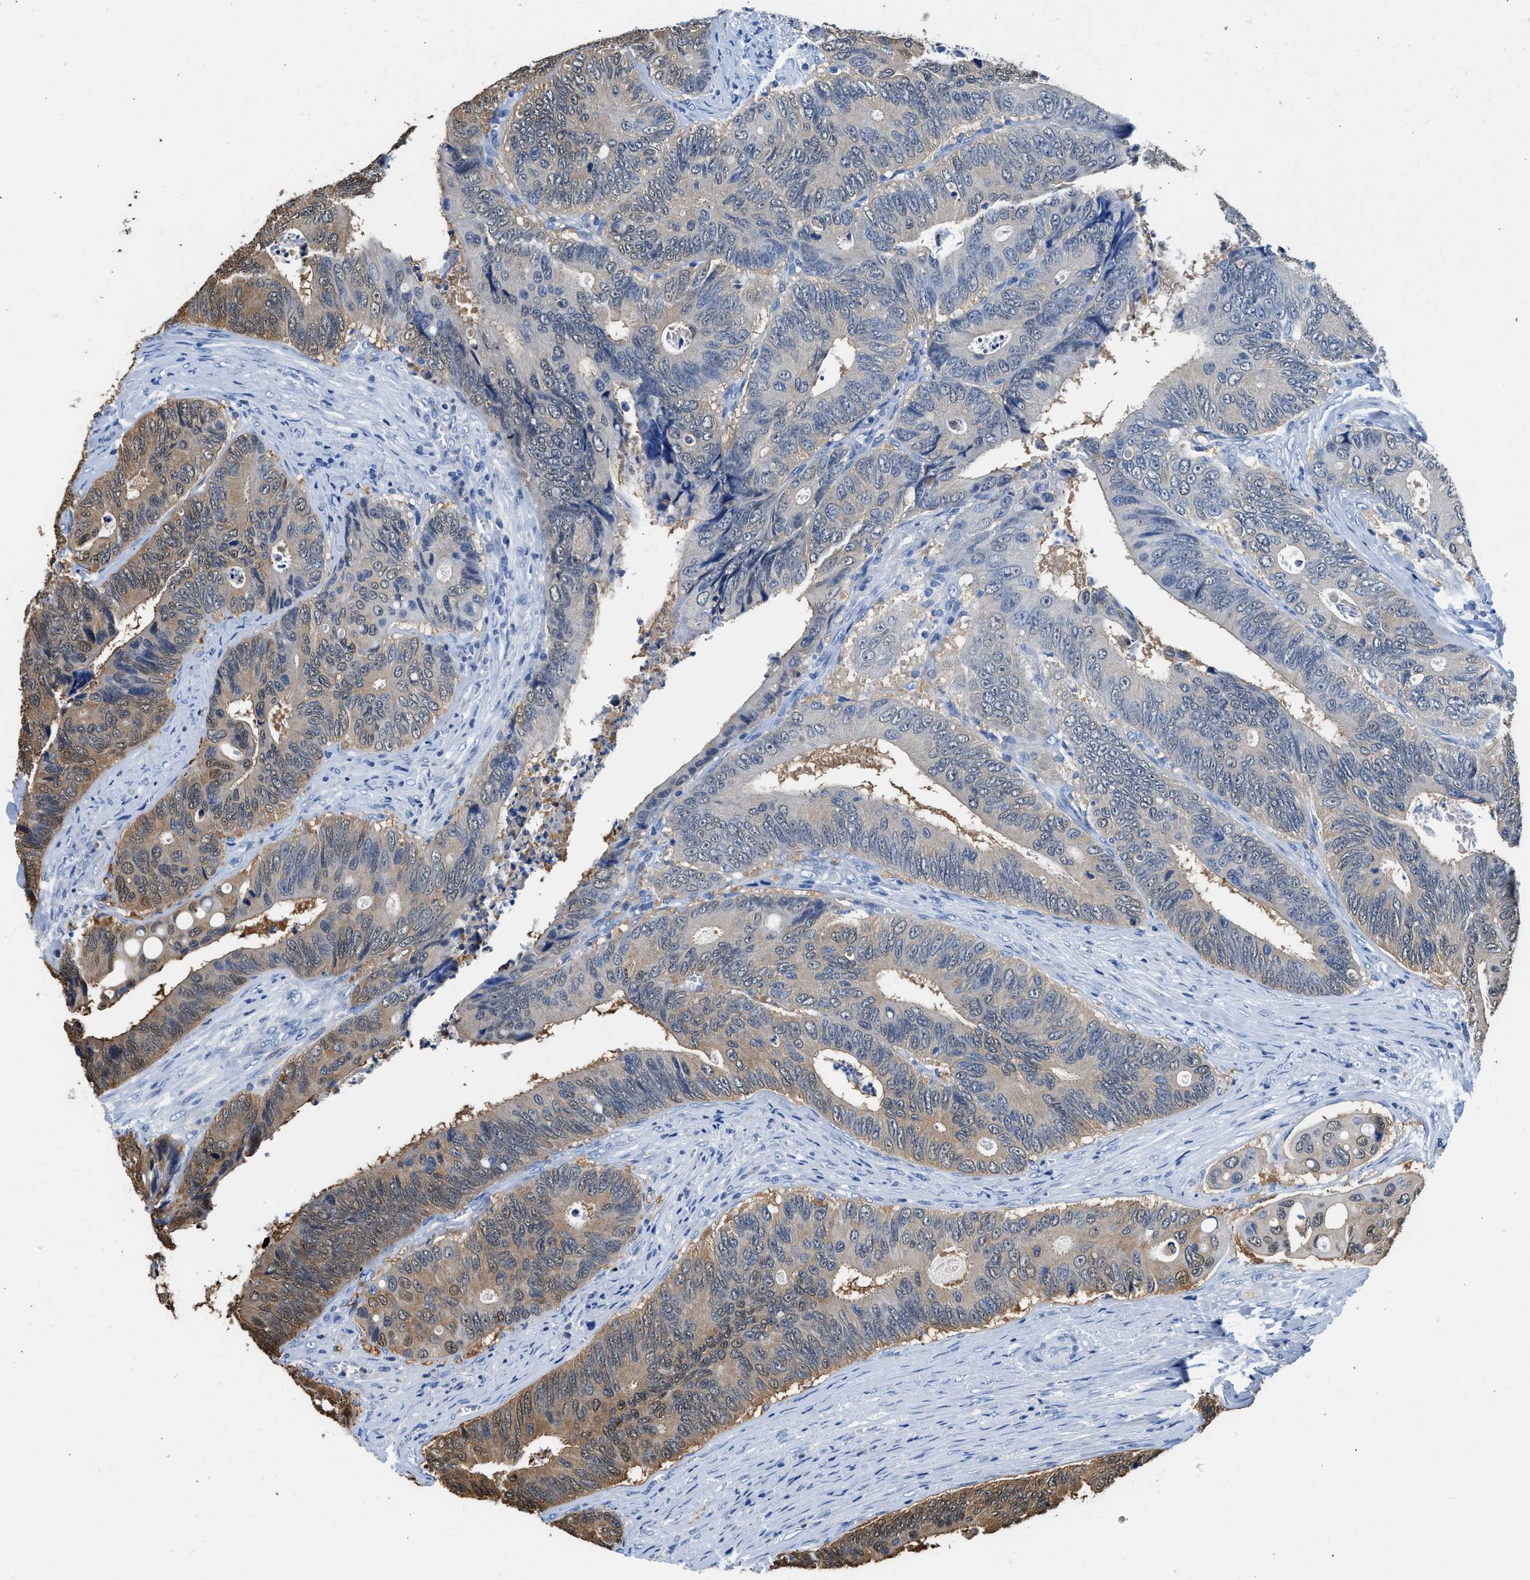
{"staining": {"intensity": "moderate", "quantity": "25%-75%", "location": "cytoplasmic/membranous"}, "tissue": "colorectal cancer", "cell_type": "Tumor cells", "image_type": "cancer", "snomed": [{"axis": "morphology", "description": "Inflammation, NOS"}, {"axis": "morphology", "description": "Adenocarcinoma, NOS"}, {"axis": "topography", "description": "Colon"}], "caption": "Approximately 25%-75% of tumor cells in human colorectal adenocarcinoma exhibit moderate cytoplasmic/membranous protein expression as visualized by brown immunohistochemical staining.", "gene": "FADS6", "patient": {"sex": "male", "age": 72}}